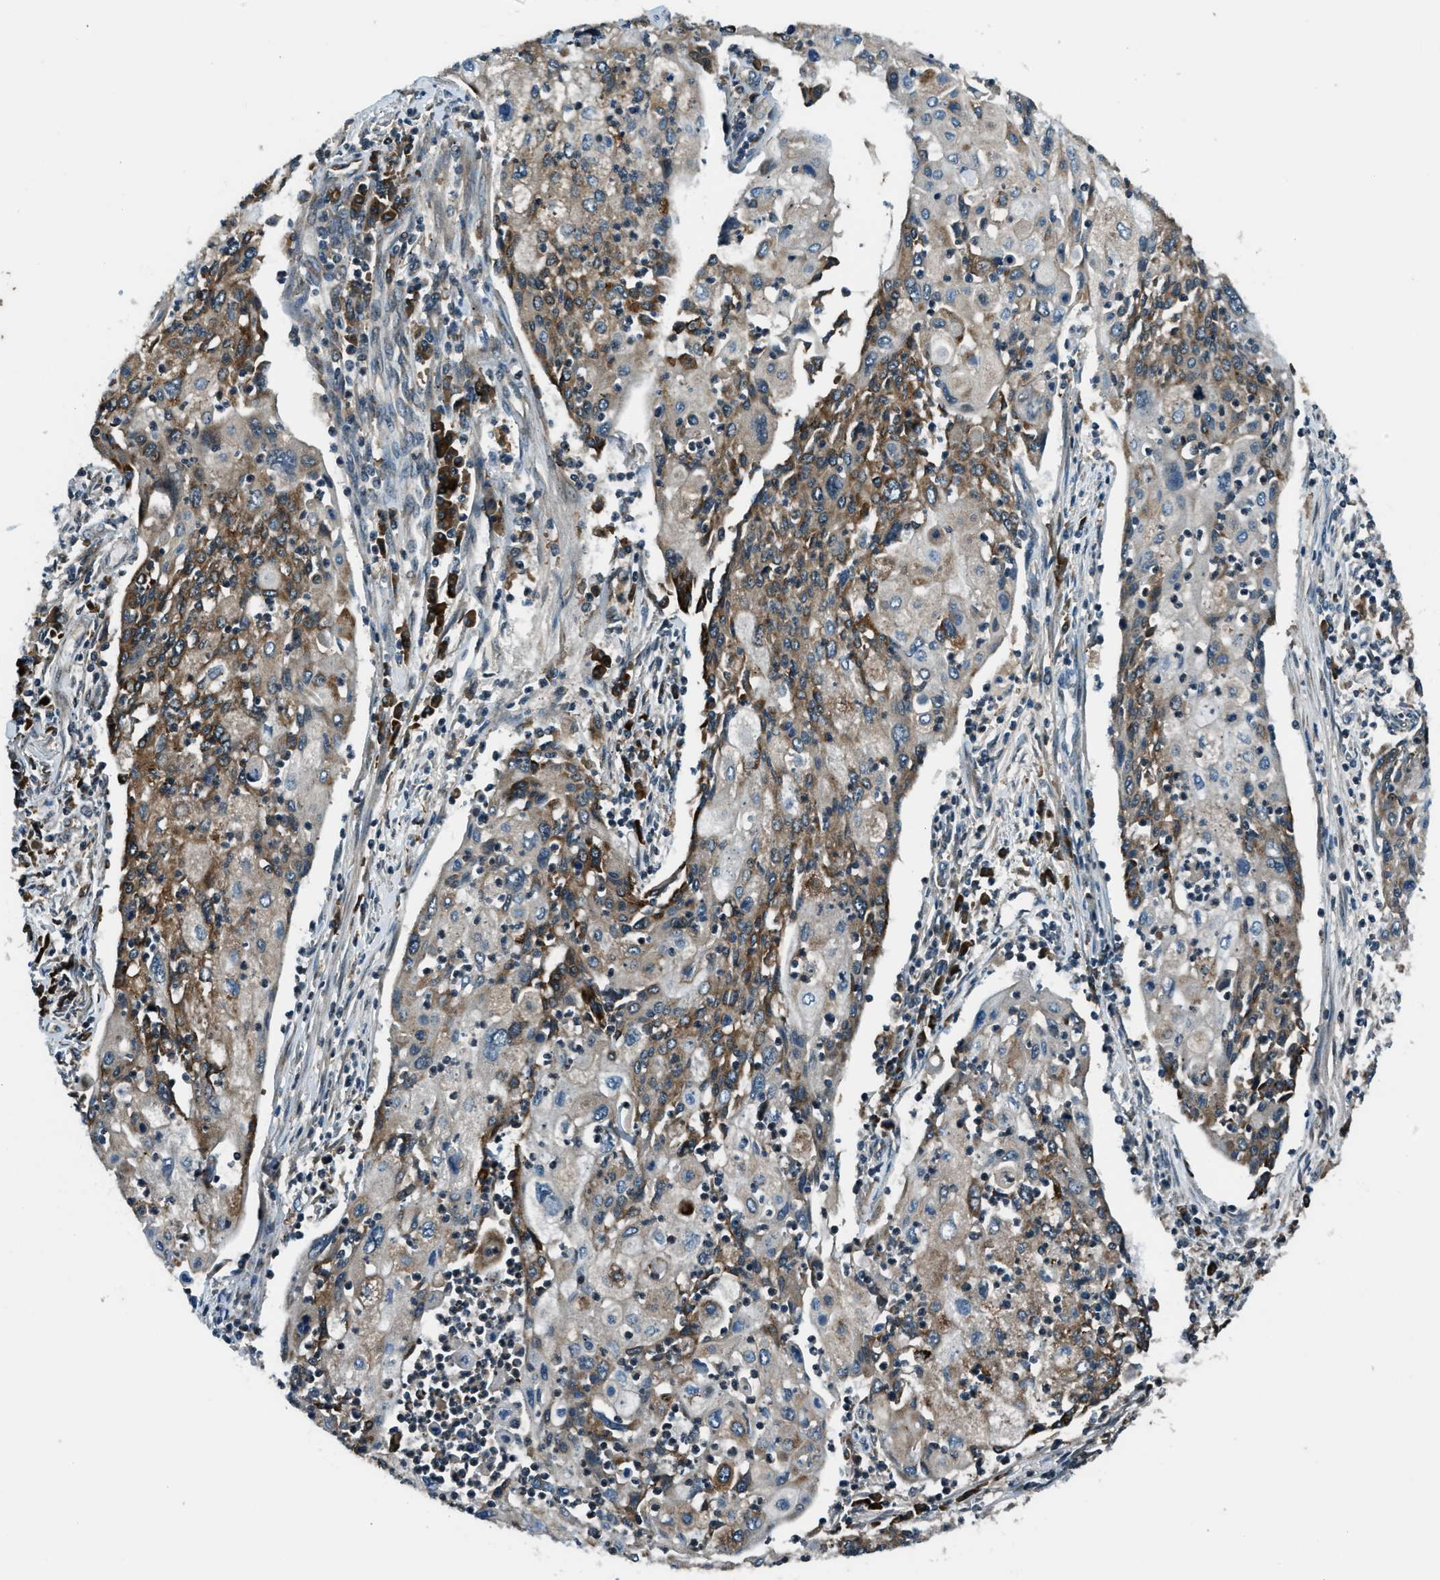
{"staining": {"intensity": "moderate", "quantity": ">75%", "location": "cytoplasmic/membranous"}, "tissue": "cervical cancer", "cell_type": "Tumor cells", "image_type": "cancer", "snomed": [{"axis": "morphology", "description": "Squamous cell carcinoma, NOS"}, {"axis": "topography", "description": "Cervix"}], "caption": "Tumor cells show medium levels of moderate cytoplasmic/membranous staining in about >75% of cells in human cervical cancer.", "gene": "ACTL9", "patient": {"sex": "female", "age": 40}}